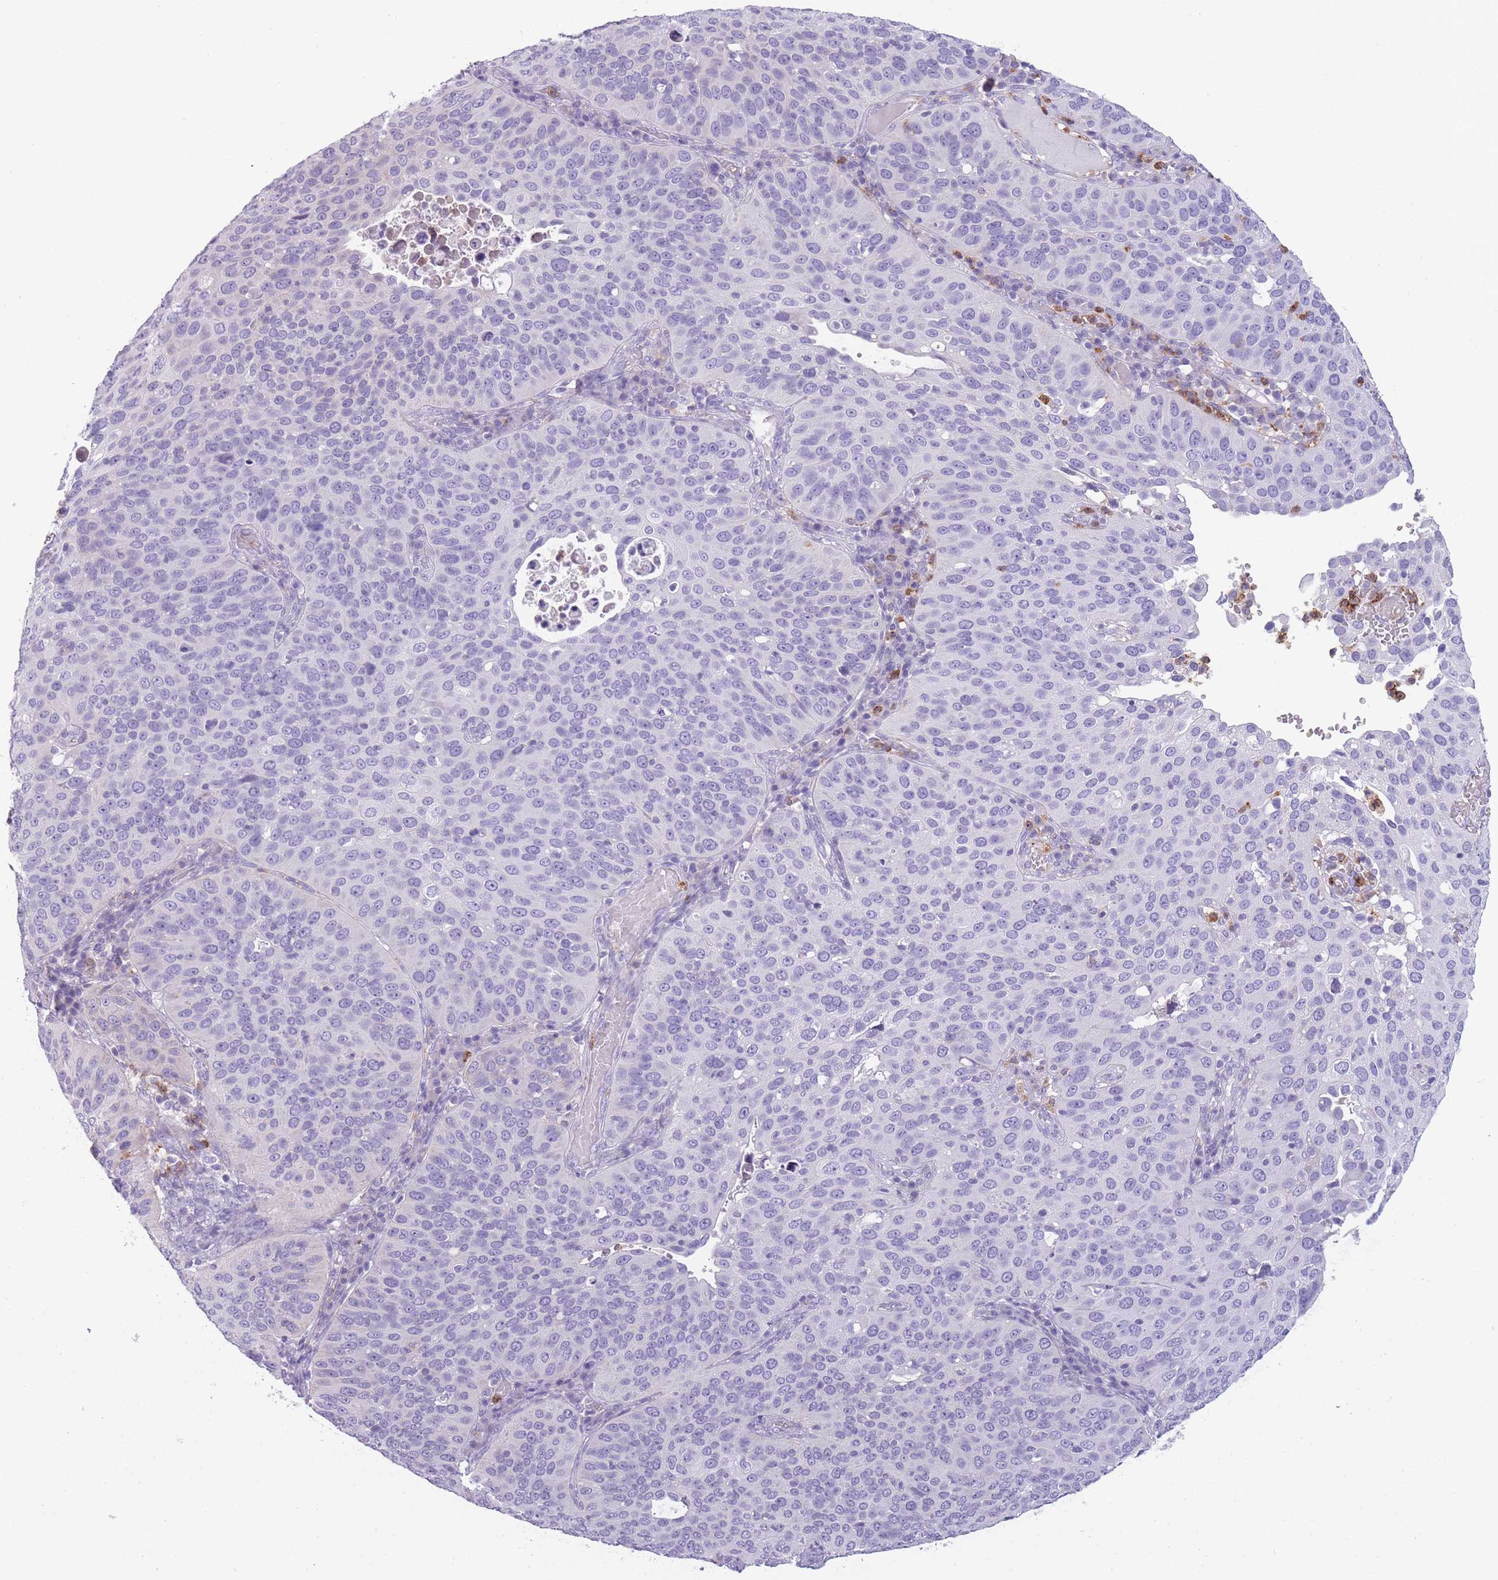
{"staining": {"intensity": "negative", "quantity": "none", "location": "none"}, "tissue": "cervical cancer", "cell_type": "Tumor cells", "image_type": "cancer", "snomed": [{"axis": "morphology", "description": "Squamous cell carcinoma, NOS"}, {"axis": "topography", "description": "Cervix"}], "caption": "An immunohistochemistry histopathology image of cervical cancer is shown. There is no staining in tumor cells of cervical cancer. (Stains: DAB immunohistochemistry with hematoxylin counter stain, Microscopy: brightfield microscopy at high magnification).", "gene": "CR1L", "patient": {"sex": "female", "age": 36}}